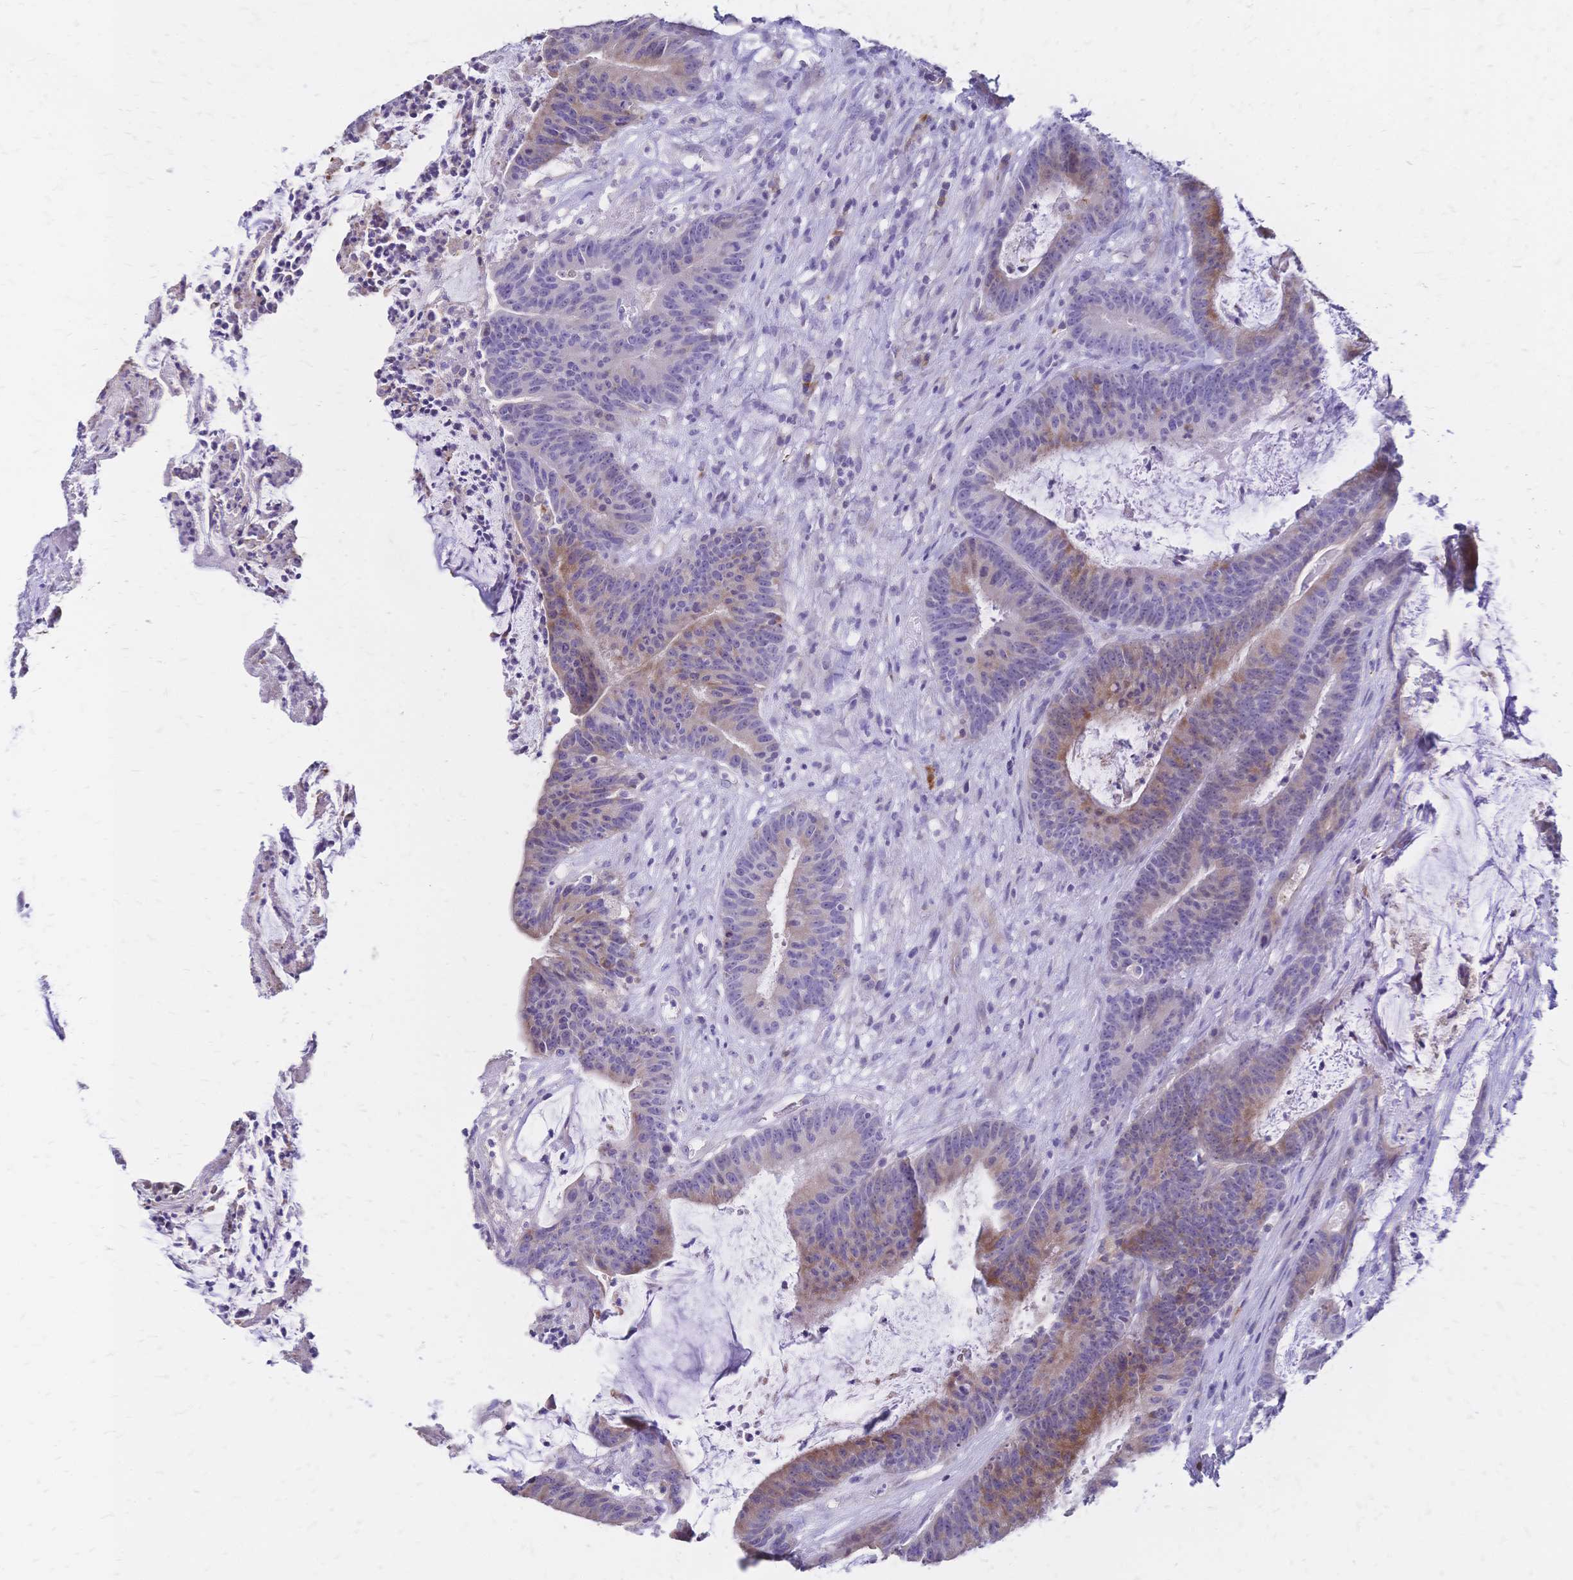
{"staining": {"intensity": "weak", "quantity": "25%-75%", "location": "cytoplasmic/membranous"}, "tissue": "colorectal cancer", "cell_type": "Tumor cells", "image_type": "cancer", "snomed": [{"axis": "morphology", "description": "Adenocarcinoma, NOS"}, {"axis": "topography", "description": "Colon"}], "caption": "DAB immunohistochemical staining of human adenocarcinoma (colorectal) shows weak cytoplasmic/membranous protein positivity in about 25%-75% of tumor cells.", "gene": "IL2RA", "patient": {"sex": "female", "age": 78}}